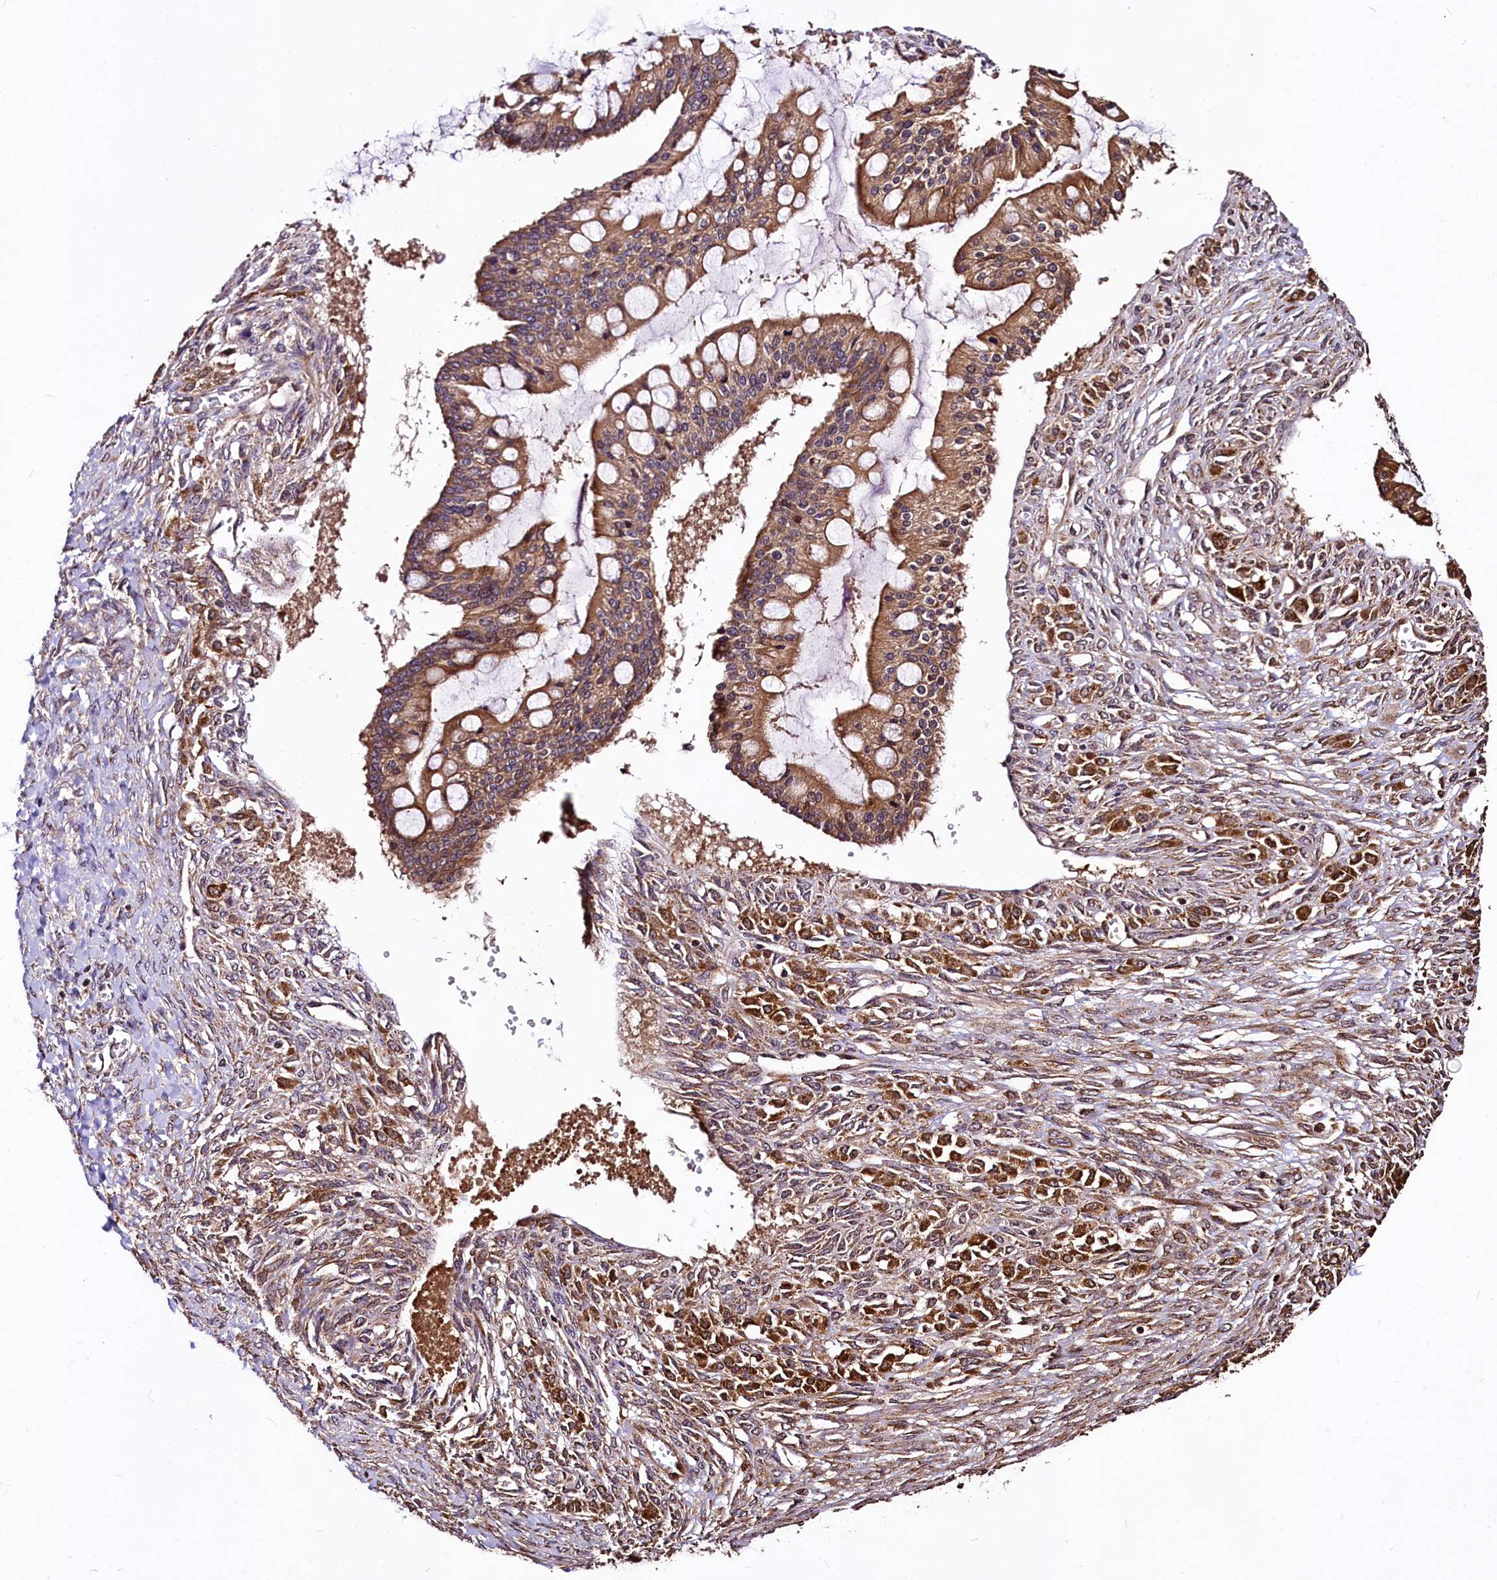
{"staining": {"intensity": "moderate", "quantity": ">75%", "location": "cytoplasmic/membranous"}, "tissue": "ovarian cancer", "cell_type": "Tumor cells", "image_type": "cancer", "snomed": [{"axis": "morphology", "description": "Cystadenocarcinoma, mucinous, NOS"}, {"axis": "topography", "description": "Ovary"}], "caption": "Ovarian cancer (mucinous cystadenocarcinoma) was stained to show a protein in brown. There is medium levels of moderate cytoplasmic/membranous staining in approximately >75% of tumor cells.", "gene": "LRSAM1", "patient": {"sex": "female", "age": 73}}